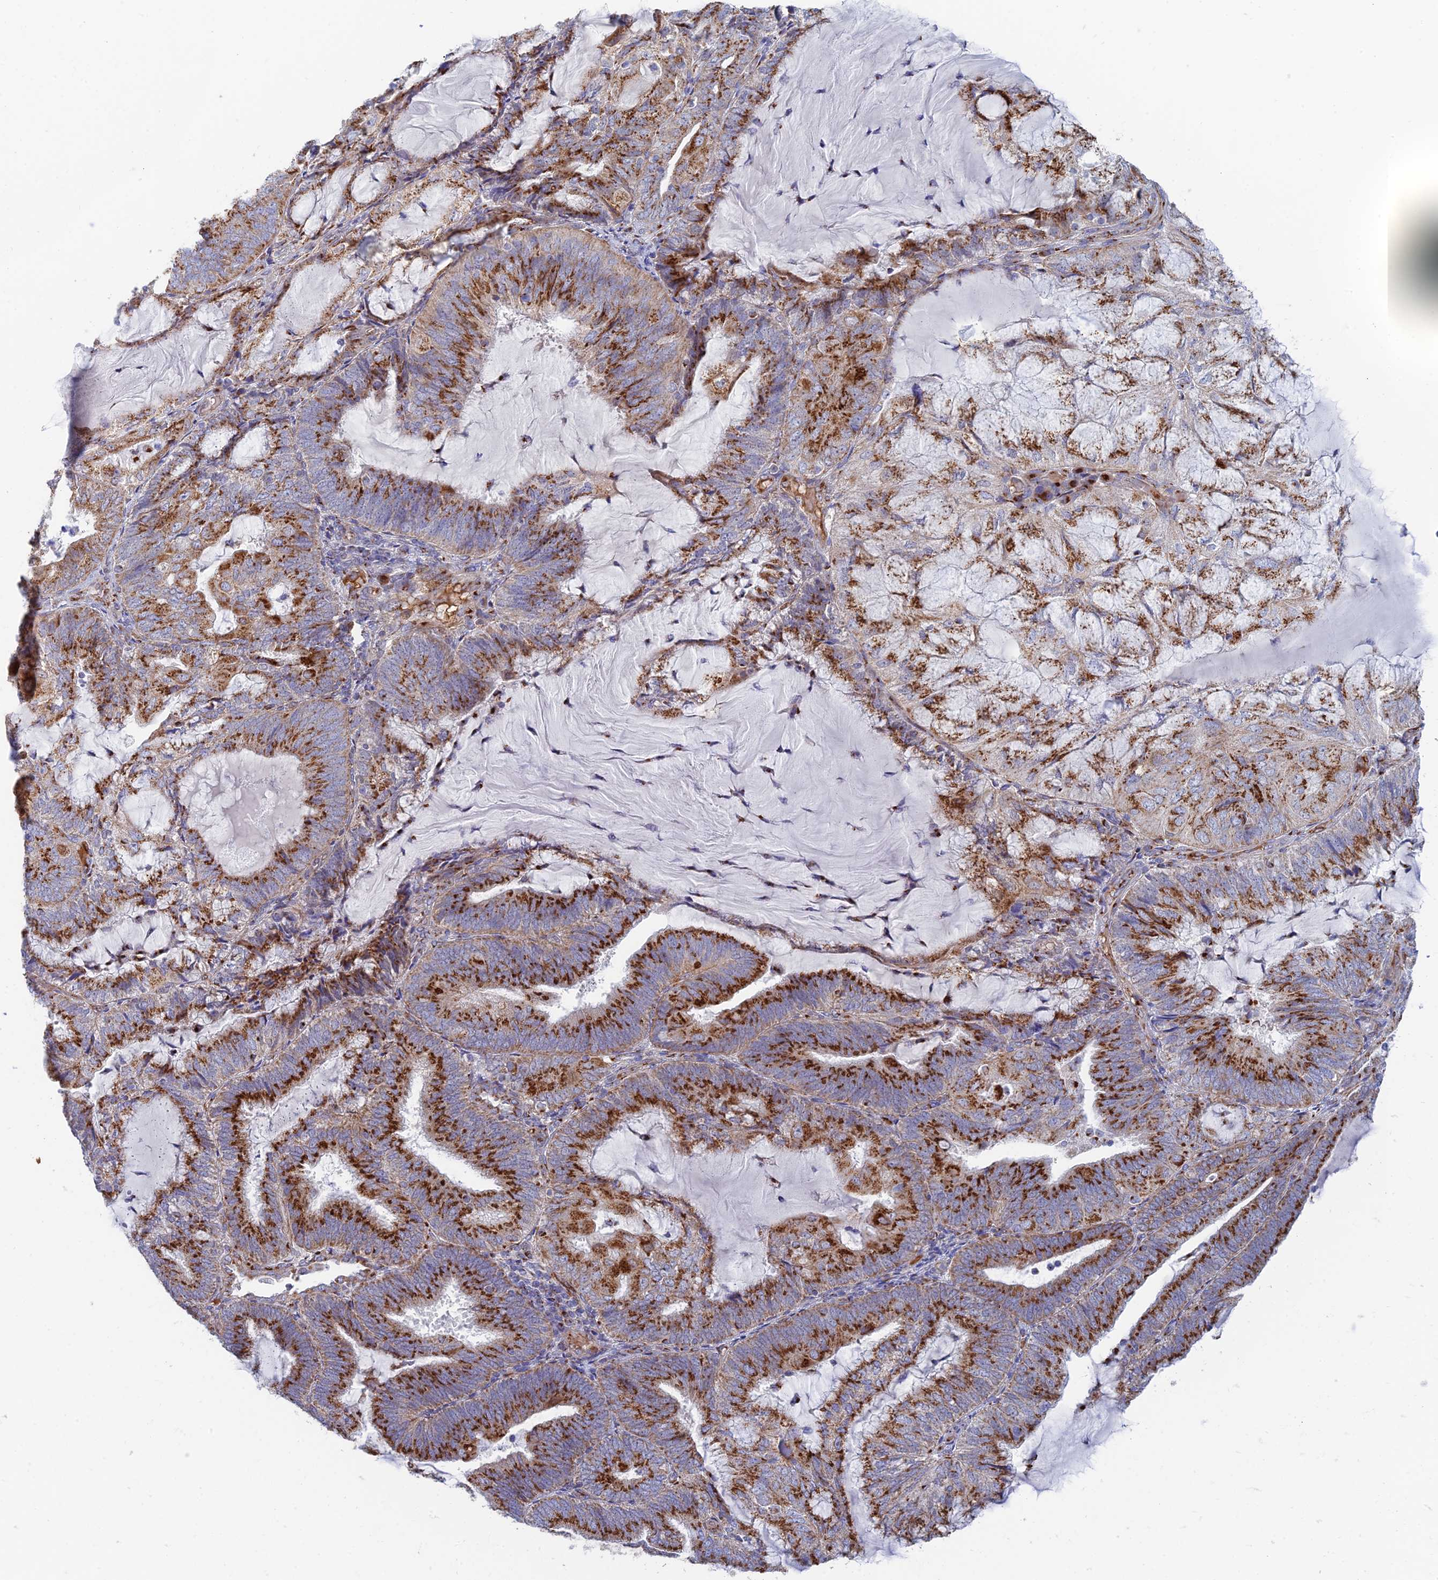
{"staining": {"intensity": "strong", "quantity": ">75%", "location": "cytoplasmic/membranous"}, "tissue": "endometrial cancer", "cell_type": "Tumor cells", "image_type": "cancer", "snomed": [{"axis": "morphology", "description": "Adenocarcinoma, NOS"}, {"axis": "topography", "description": "Endometrium"}], "caption": "Immunohistochemical staining of endometrial cancer (adenocarcinoma) reveals strong cytoplasmic/membranous protein staining in about >75% of tumor cells. The protein is stained brown, and the nuclei are stained in blue (DAB (3,3'-diaminobenzidine) IHC with brightfield microscopy, high magnification).", "gene": "HS2ST1", "patient": {"sex": "female", "age": 81}}